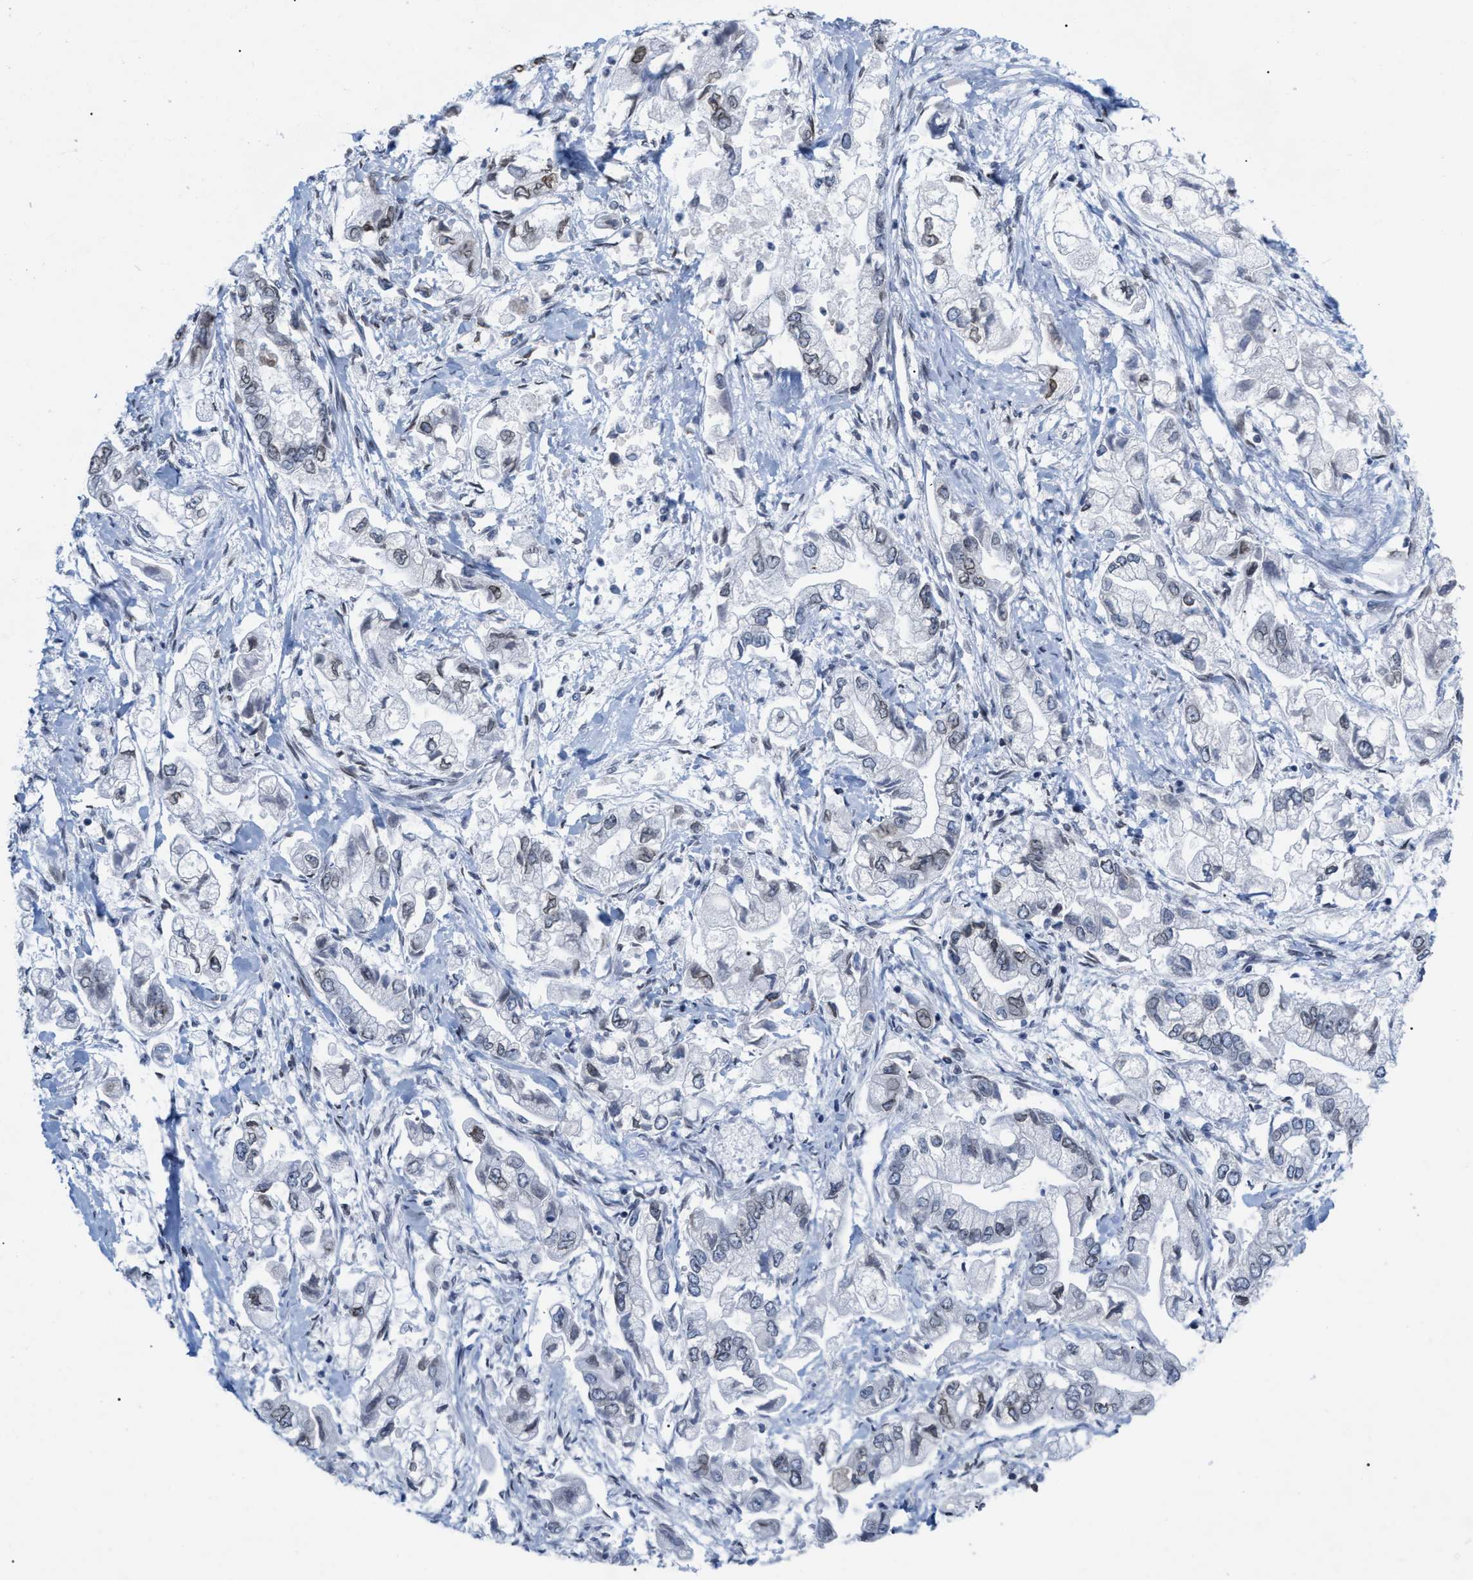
{"staining": {"intensity": "weak", "quantity": "<25%", "location": "cytoplasmic/membranous,nuclear"}, "tissue": "stomach cancer", "cell_type": "Tumor cells", "image_type": "cancer", "snomed": [{"axis": "morphology", "description": "Normal tissue, NOS"}, {"axis": "morphology", "description": "Adenocarcinoma, NOS"}, {"axis": "topography", "description": "Stomach"}], "caption": "Stomach cancer (adenocarcinoma) stained for a protein using immunohistochemistry (IHC) shows no positivity tumor cells.", "gene": "TPR", "patient": {"sex": "male", "age": 62}}